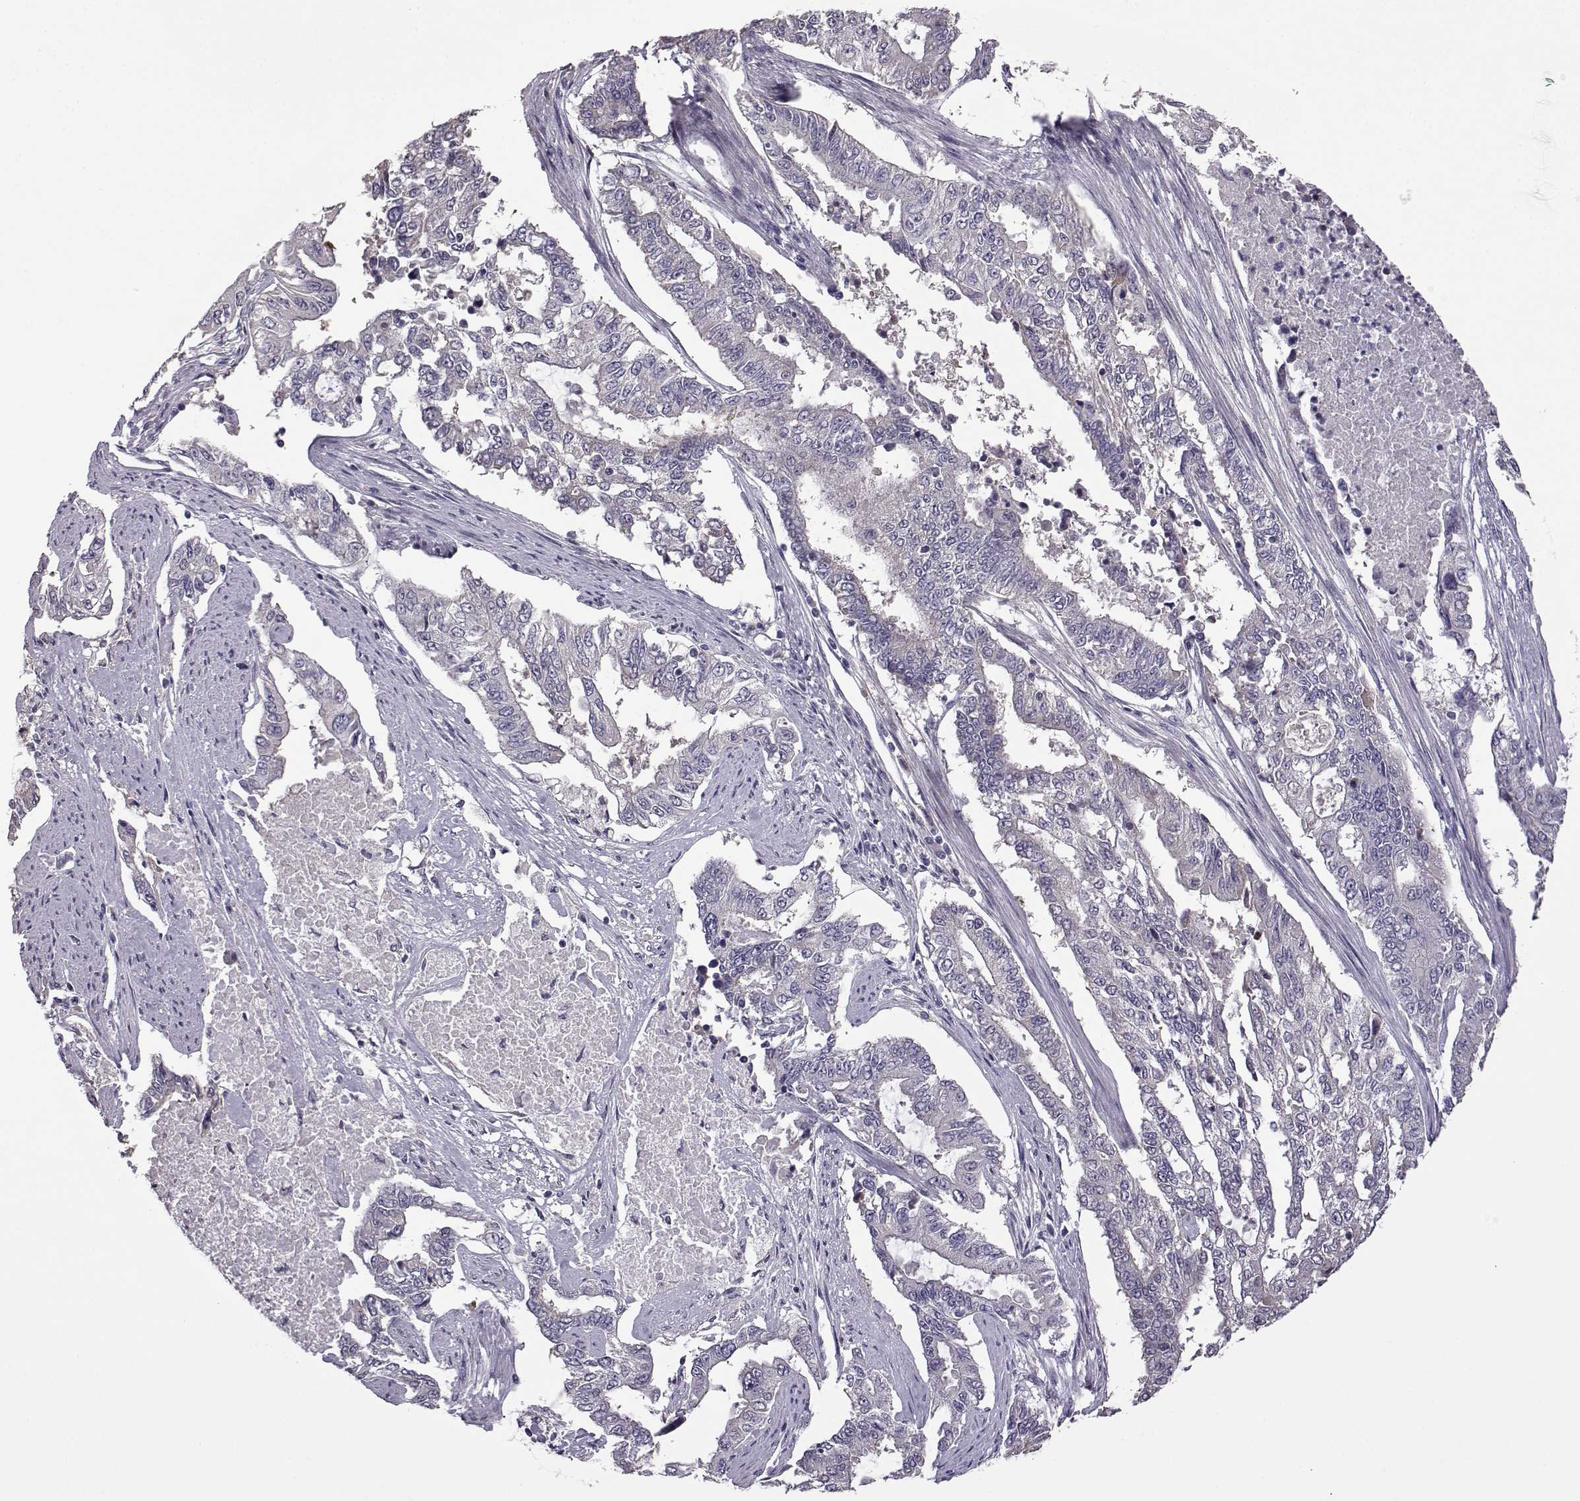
{"staining": {"intensity": "negative", "quantity": "none", "location": "none"}, "tissue": "endometrial cancer", "cell_type": "Tumor cells", "image_type": "cancer", "snomed": [{"axis": "morphology", "description": "Adenocarcinoma, NOS"}, {"axis": "topography", "description": "Uterus"}], "caption": "The image demonstrates no significant staining in tumor cells of endometrial adenocarcinoma.", "gene": "VGF", "patient": {"sex": "female", "age": 59}}